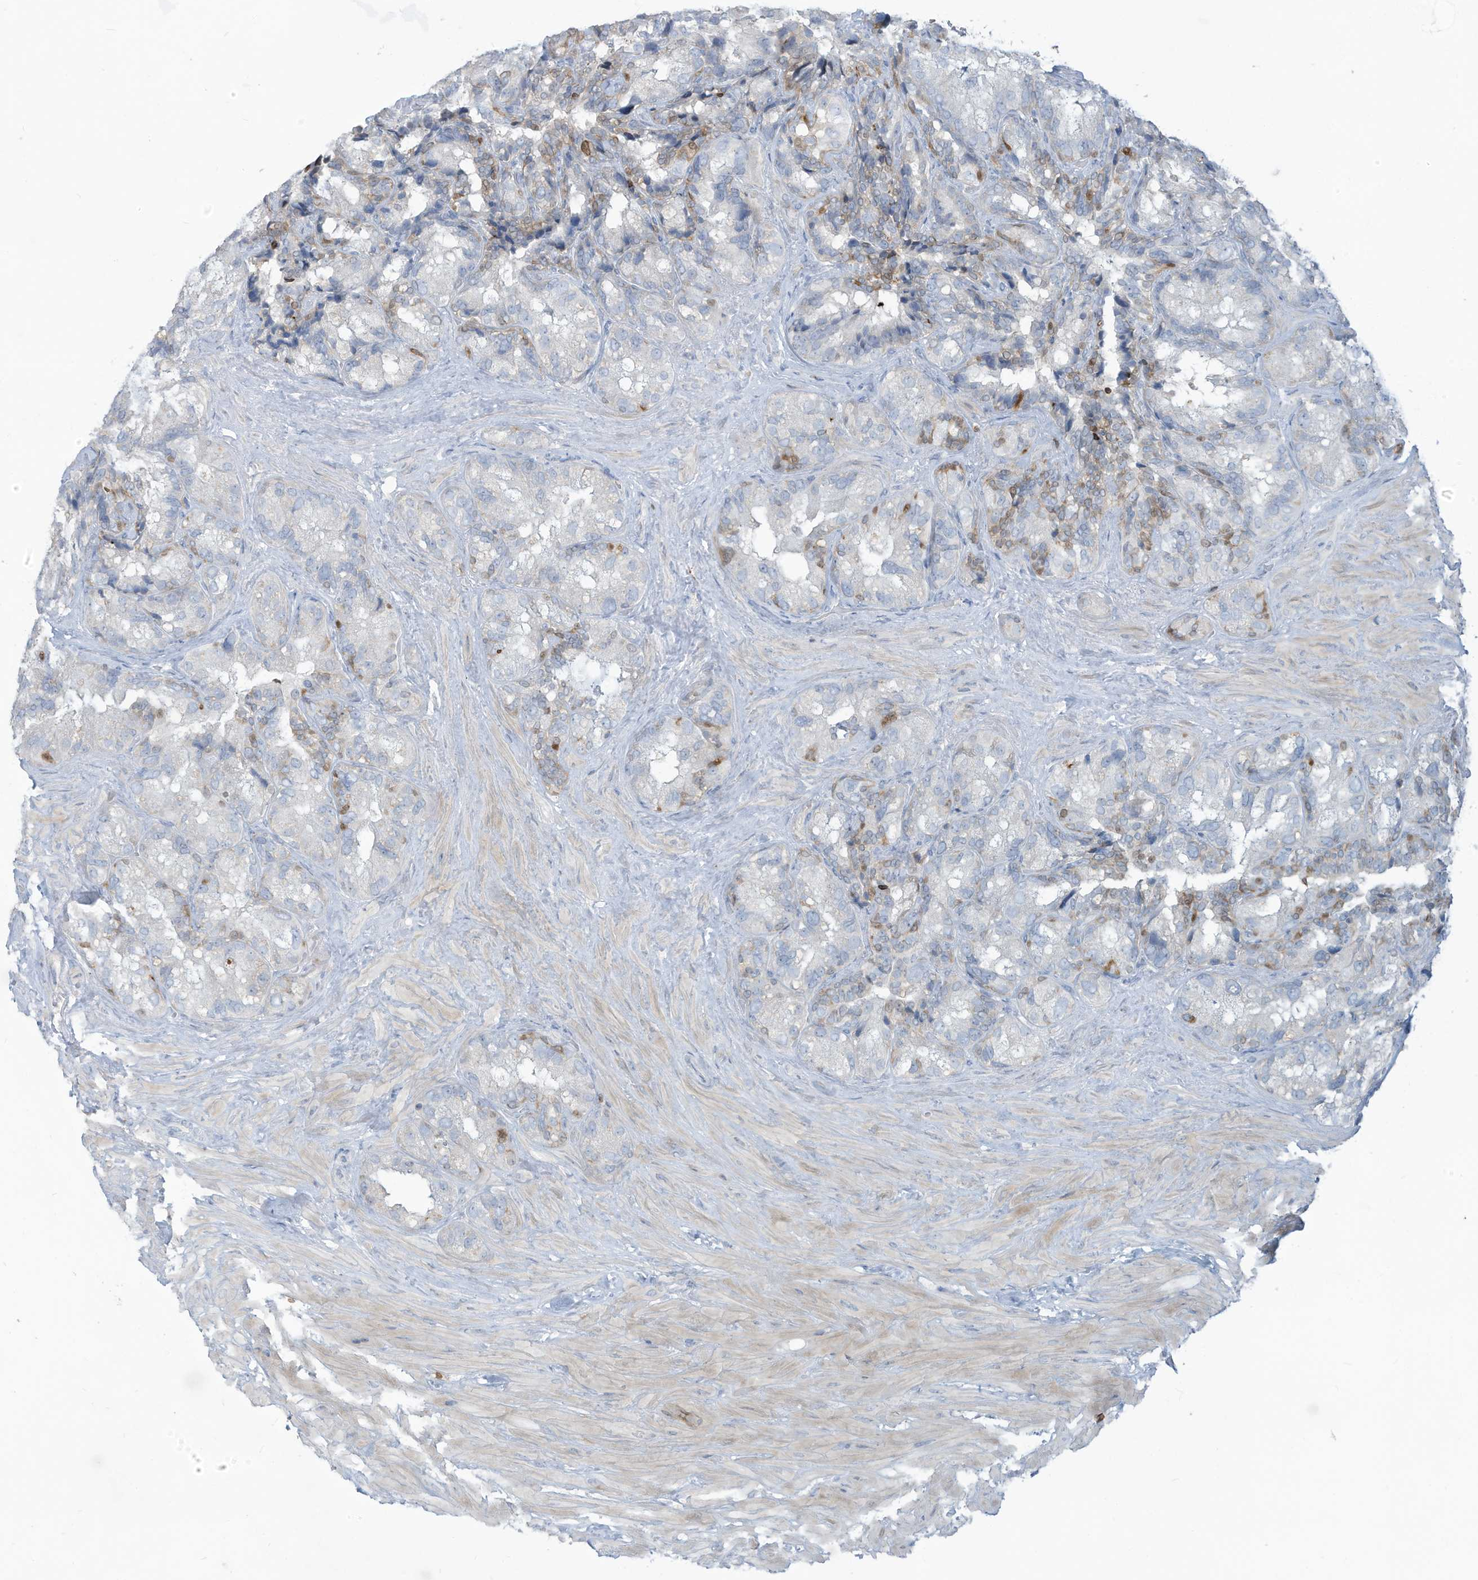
{"staining": {"intensity": "negative", "quantity": "none", "location": "none"}, "tissue": "seminal vesicle", "cell_type": "Glandular cells", "image_type": "normal", "snomed": [{"axis": "morphology", "description": "Normal tissue, NOS"}, {"axis": "topography", "description": "Prostate"}, {"axis": "topography", "description": "Seminal veicle"}], "caption": "This histopathology image is of unremarkable seminal vesicle stained with immunohistochemistry to label a protein in brown with the nuclei are counter-stained blue. There is no staining in glandular cells.", "gene": "NOTO", "patient": {"sex": "male", "age": 68}}